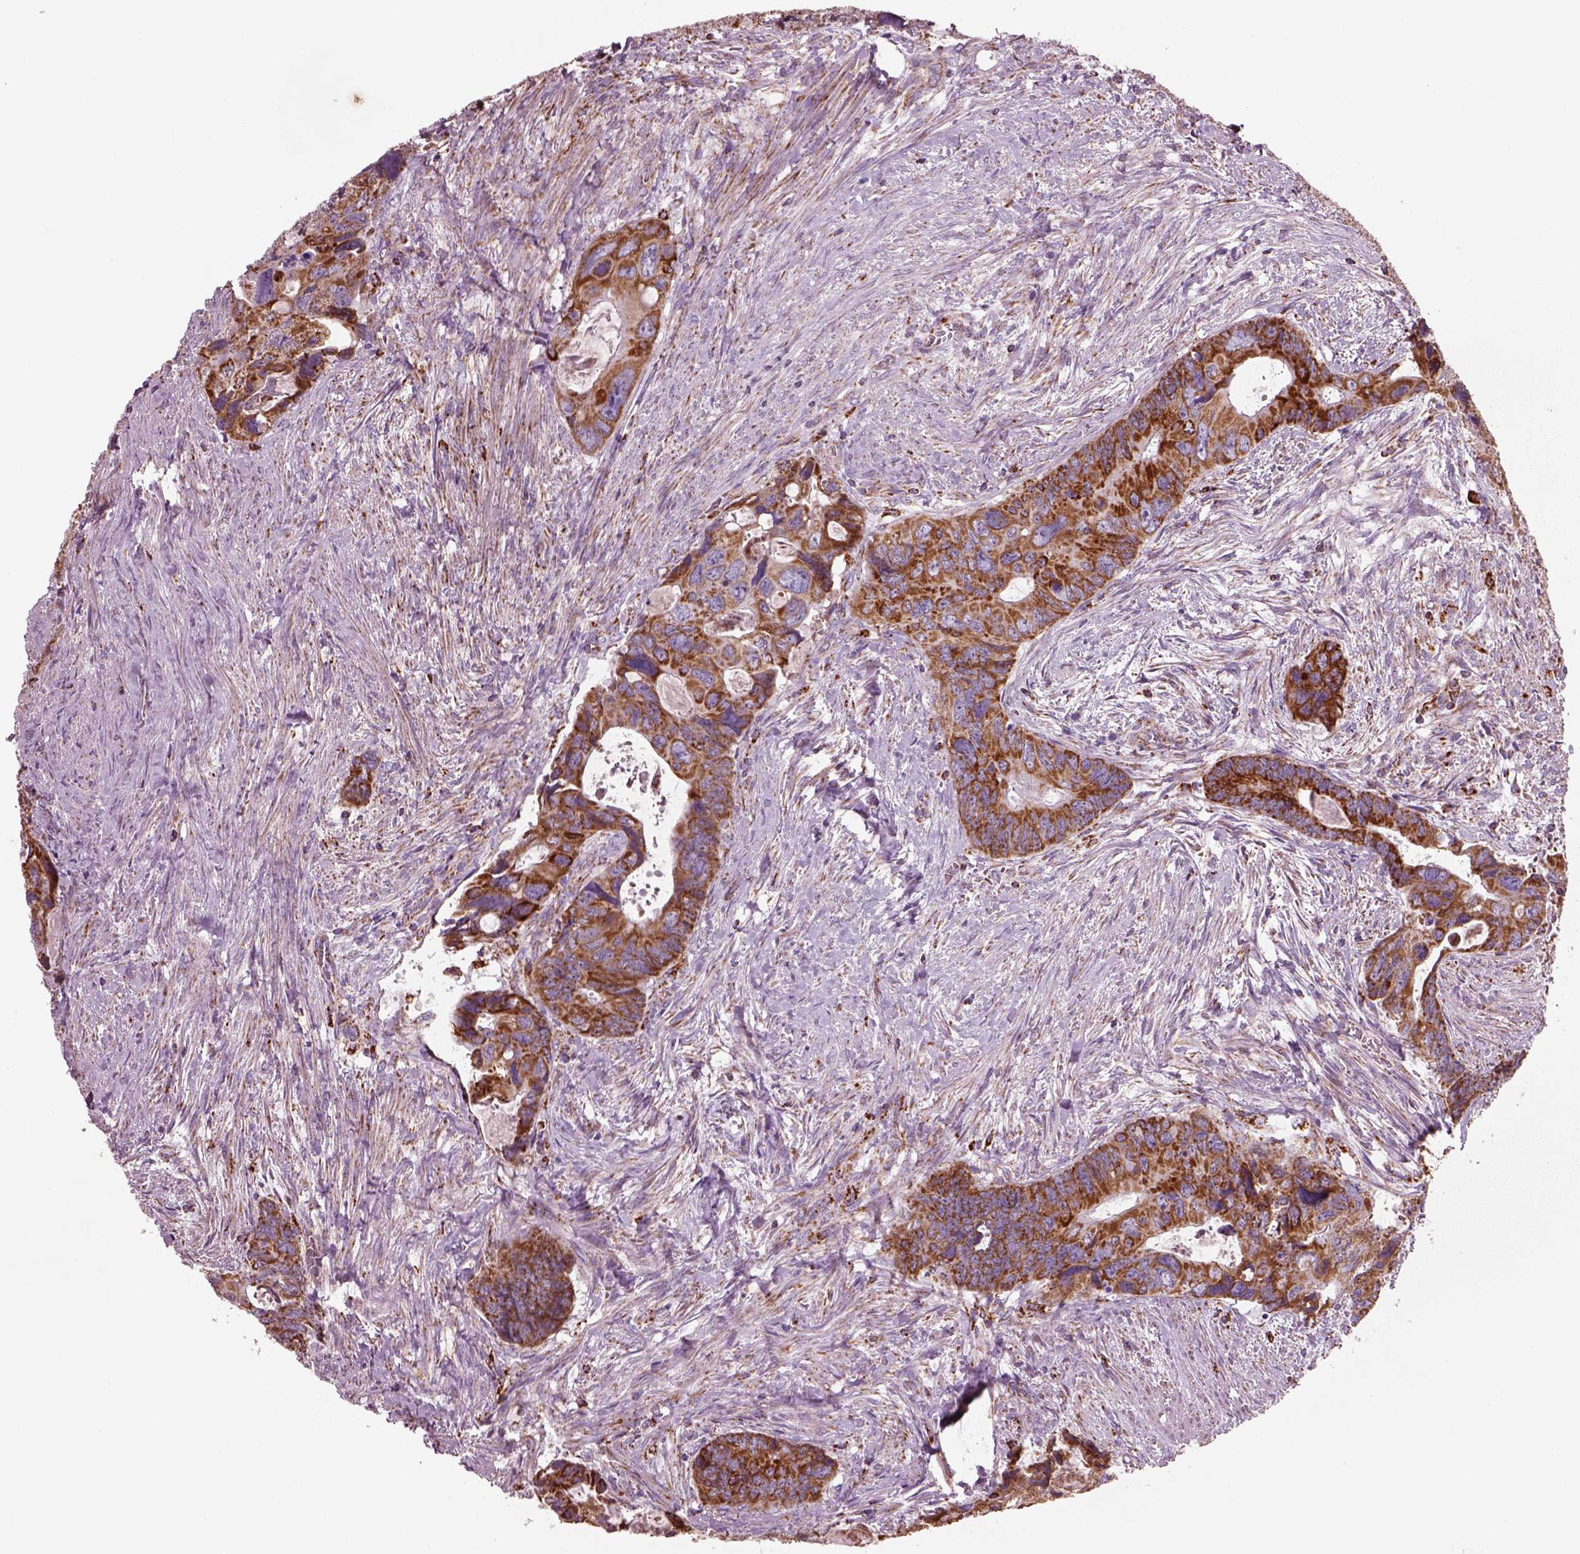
{"staining": {"intensity": "strong", "quantity": ">75%", "location": "cytoplasmic/membranous"}, "tissue": "colorectal cancer", "cell_type": "Tumor cells", "image_type": "cancer", "snomed": [{"axis": "morphology", "description": "Adenocarcinoma, NOS"}, {"axis": "topography", "description": "Rectum"}], "caption": "Immunohistochemical staining of colorectal adenocarcinoma displays high levels of strong cytoplasmic/membranous protein staining in about >75% of tumor cells.", "gene": "SLC25A24", "patient": {"sex": "male", "age": 62}}